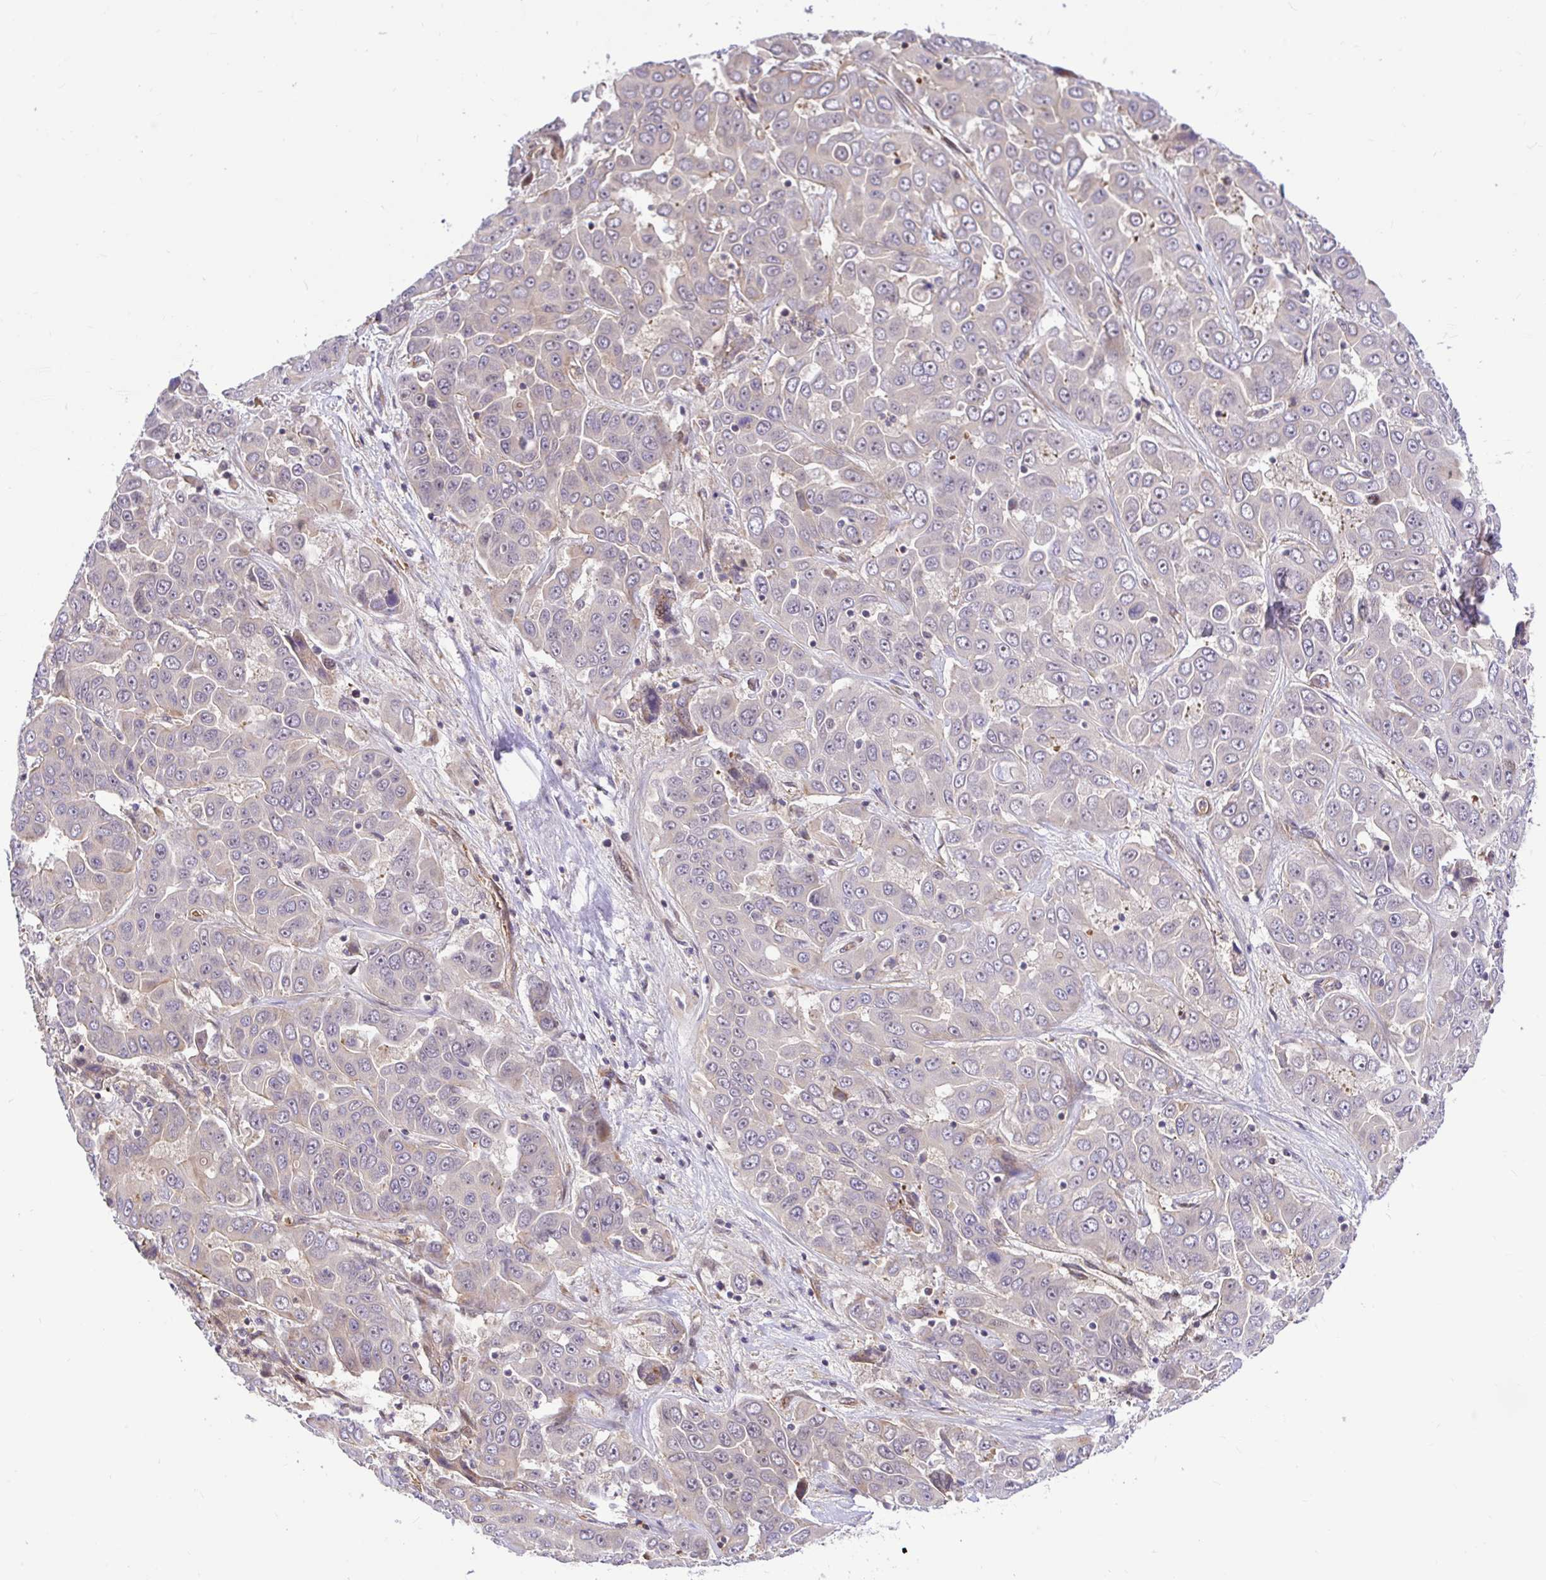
{"staining": {"intensity": "negative", "quantity": "none", "location": "none"}, "tissue": "liver cancer", "cell_type": "Tumor cells", "image_type": "cancer", "snomed": [{"axis": "morphology", "description": "Cholangiocarcinoma"}, {"axis": "topography", "description": "Liver"}], "caption": "A high-resolution image shows immunohistochemistry staining of cholangiocarcinoma (liver), which shows no significant positivity in tumor cells.", "gene": "TRIM55", "patient": {"sex": "female", "age": 52}}